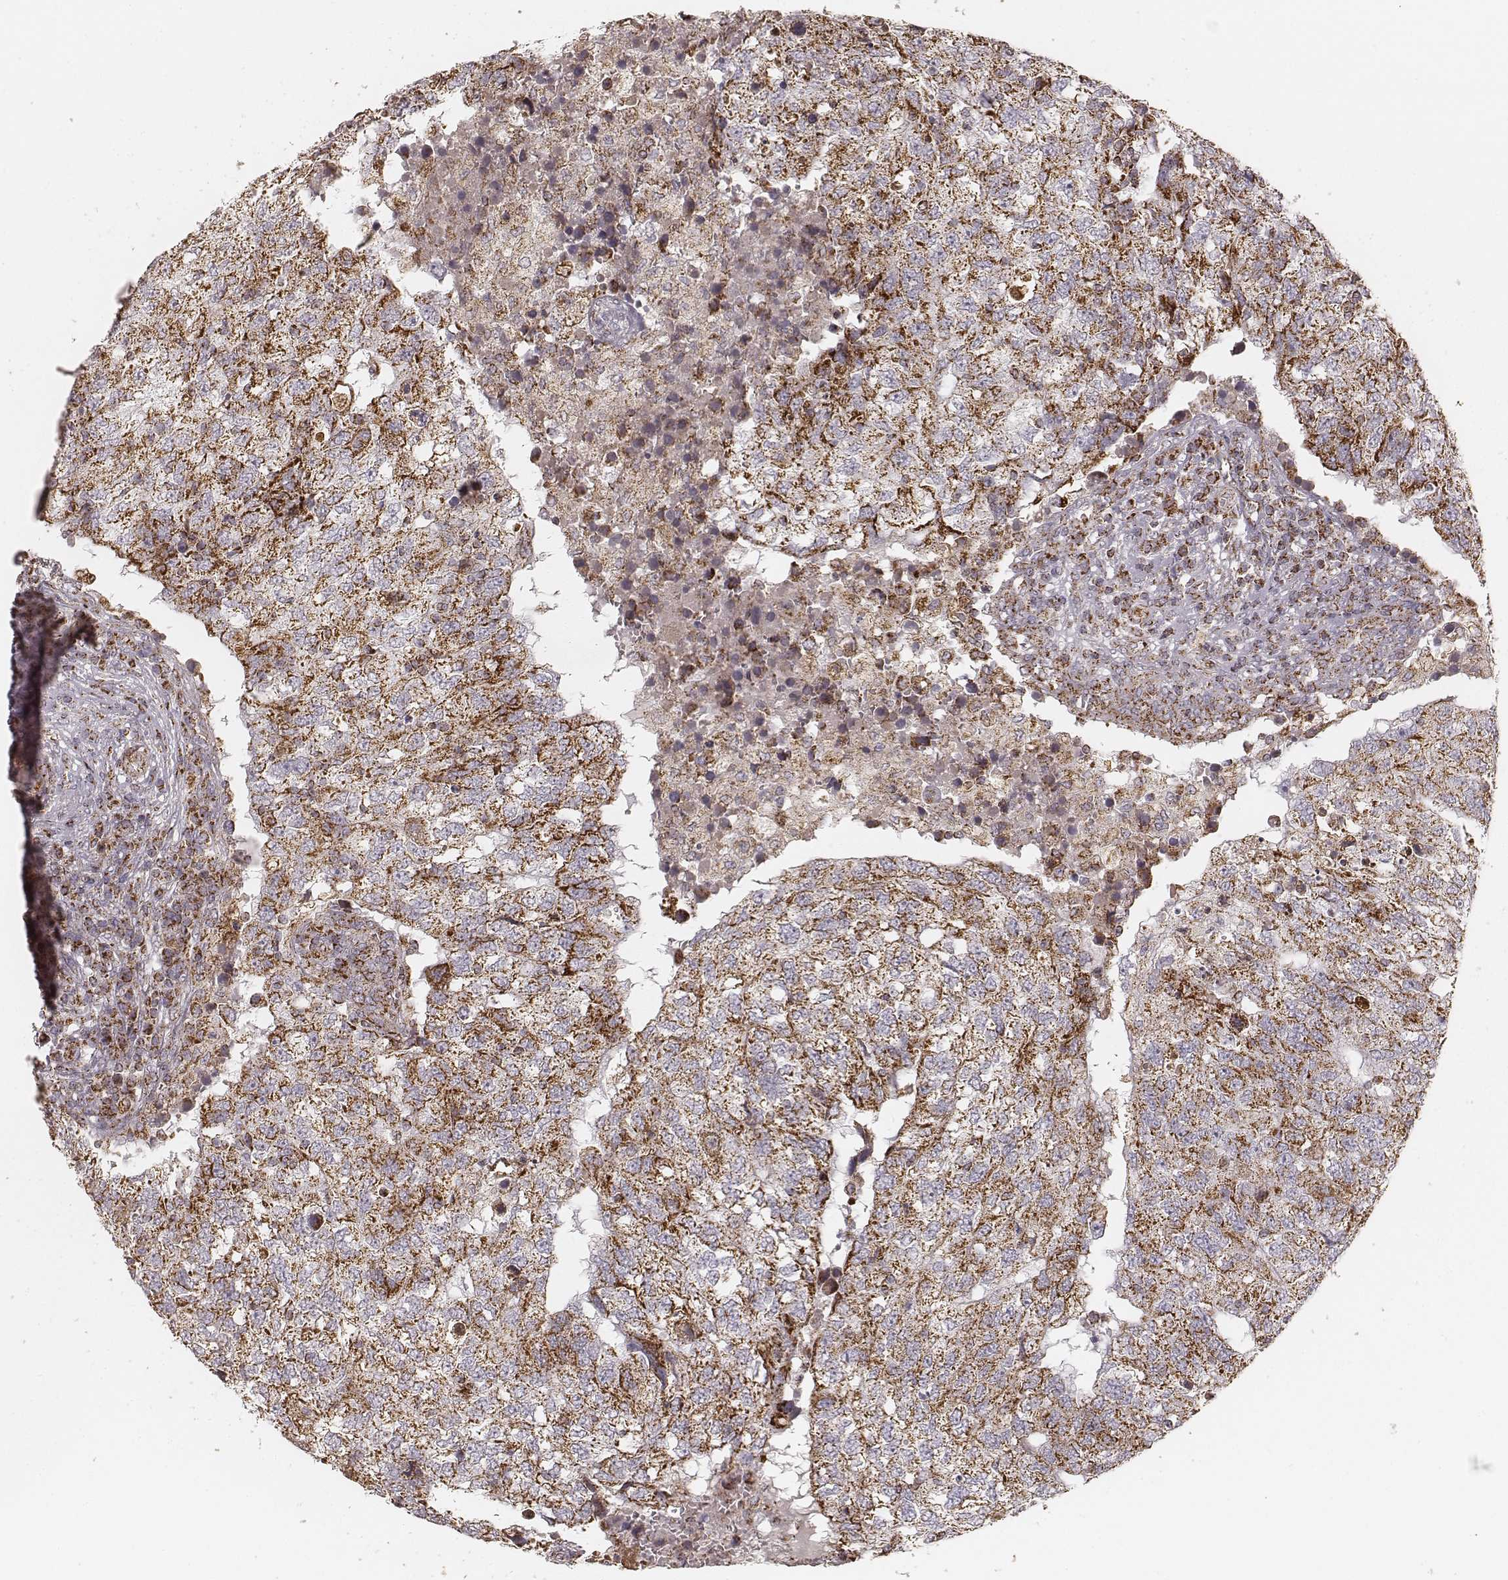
{"staining": {"intensity": "strong", "quantity": ">75%", "location": "cytoplasmic/membranous"}, "tissue": "breast cancer", "cell_type": "Tumor cells", "image_type": "cancer", "snomed": [{"axis": "morphology", "description": "Duct carcinoma"}, {"axis": "topography", "description": "Breast"}], "caption": "Protein expression analysis of human intraductal carcinoma (breast) reveals strong cytoplasmic/membranous positivity in about >75% of tumor cells. (DAB (3,3'-diaminobenzidine) IHC, brown staining for protein, blue staining for nuclei).", "gene": "CS", "patient": {"sex": "female", "age": 30}}